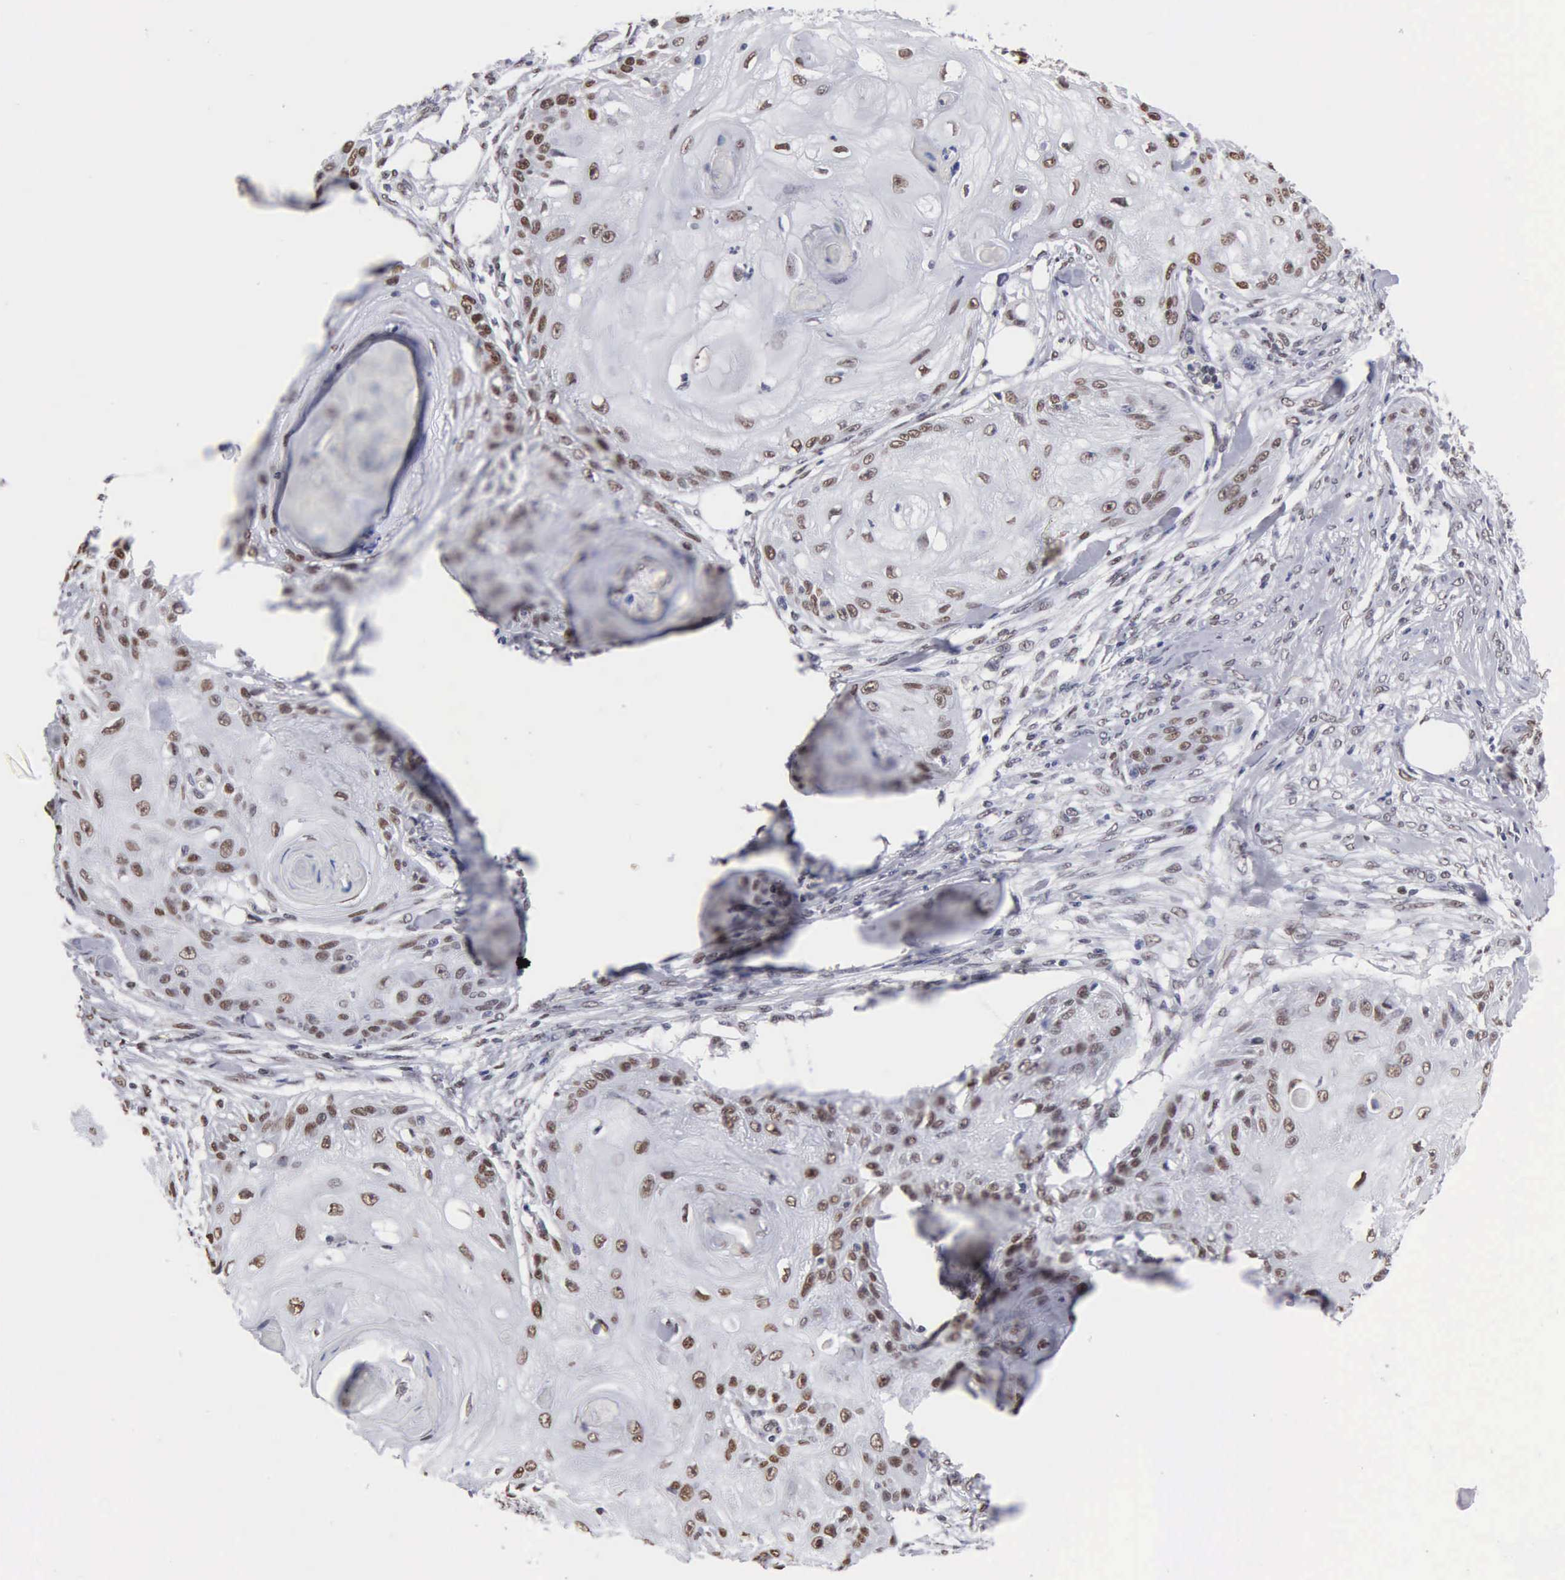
{"staining": {"intensity": "strong", "quantity": "25%-75%", "location": "nuclear"}, "tissue": "skin cancer", "cell_type": "Tumor cells", "image_type": "cancer", "snomed": [{"axis": "morphology", "description": "Squamous cell carcinoma, NOS"}, {"axis": "topography", "description": "Skin"}], "caption": "Immunohistochemical staining of skin cancer (squamous cell carcinoma) demonstrates strong nuclear protein expression in about 25%-75% of tumor cells.", "gene": "CCNG1", "patient": {"sex": "female", "age": 88}}